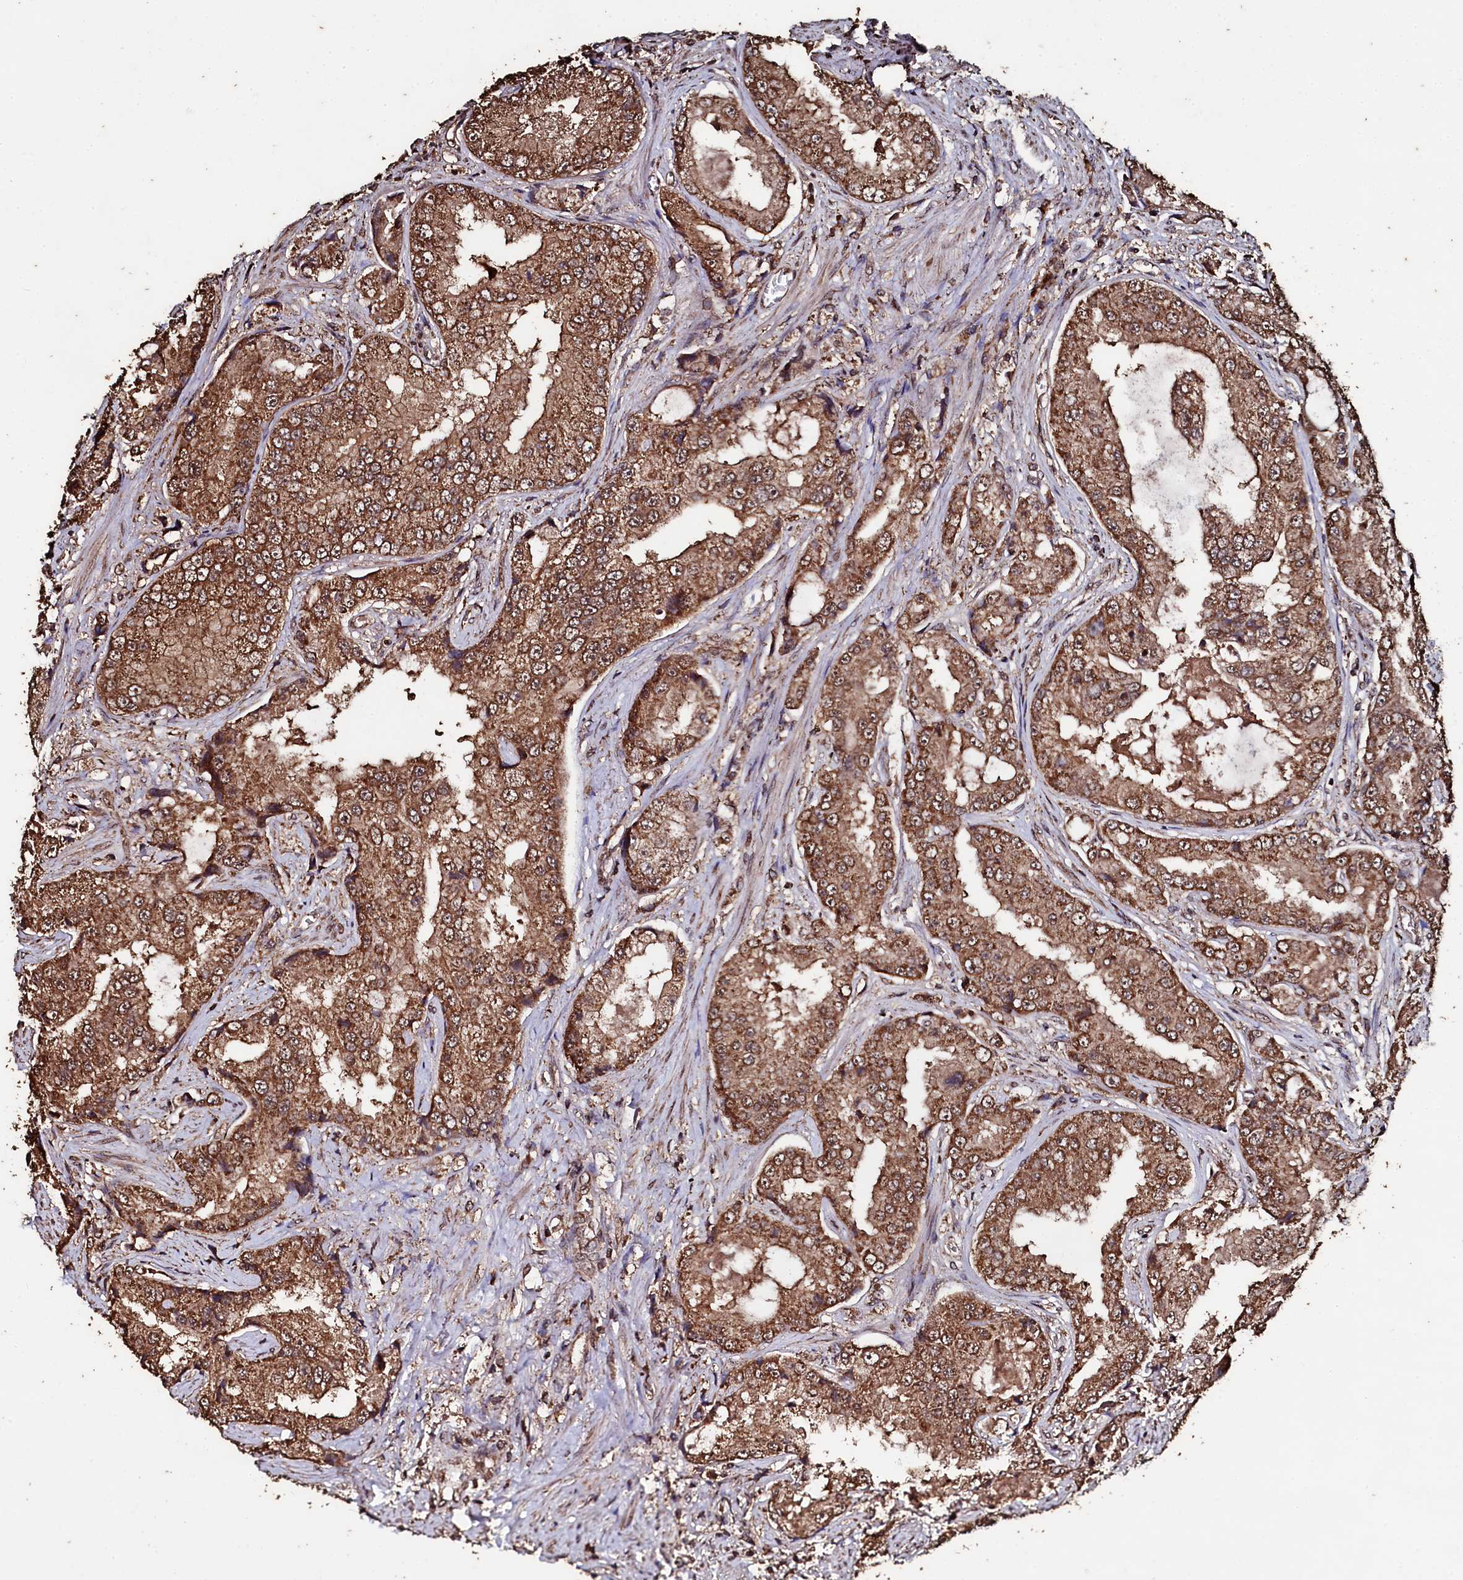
{"staining": {"intensity": "moderate", "quantity": ">75%", "location": "cytoplasmic/membranous,nuclear"}, "tissue": "prostate cancer", "cell_type": "Tumor cells", "image_type": "cancer", "snomed": [{"axis": "morphology", "description": "Adenocarcinoma, High grade"}, {"axis": "topography", "description": "Prostate"}], "caption": "Tumor cells demonstrate medium levels of moderate cytoplasmic/membranous and nuclear positivity in about >75% of cells in human high-grade adenocarcinoma (prostate). The staining was performed using DAB to visualize the protein expression in brown, while the nuclei were stained in blue with hematoxylin (Magnification: 20x).", "gene": "FAAP24", "patient": {"sex": "male", "age": 73}}